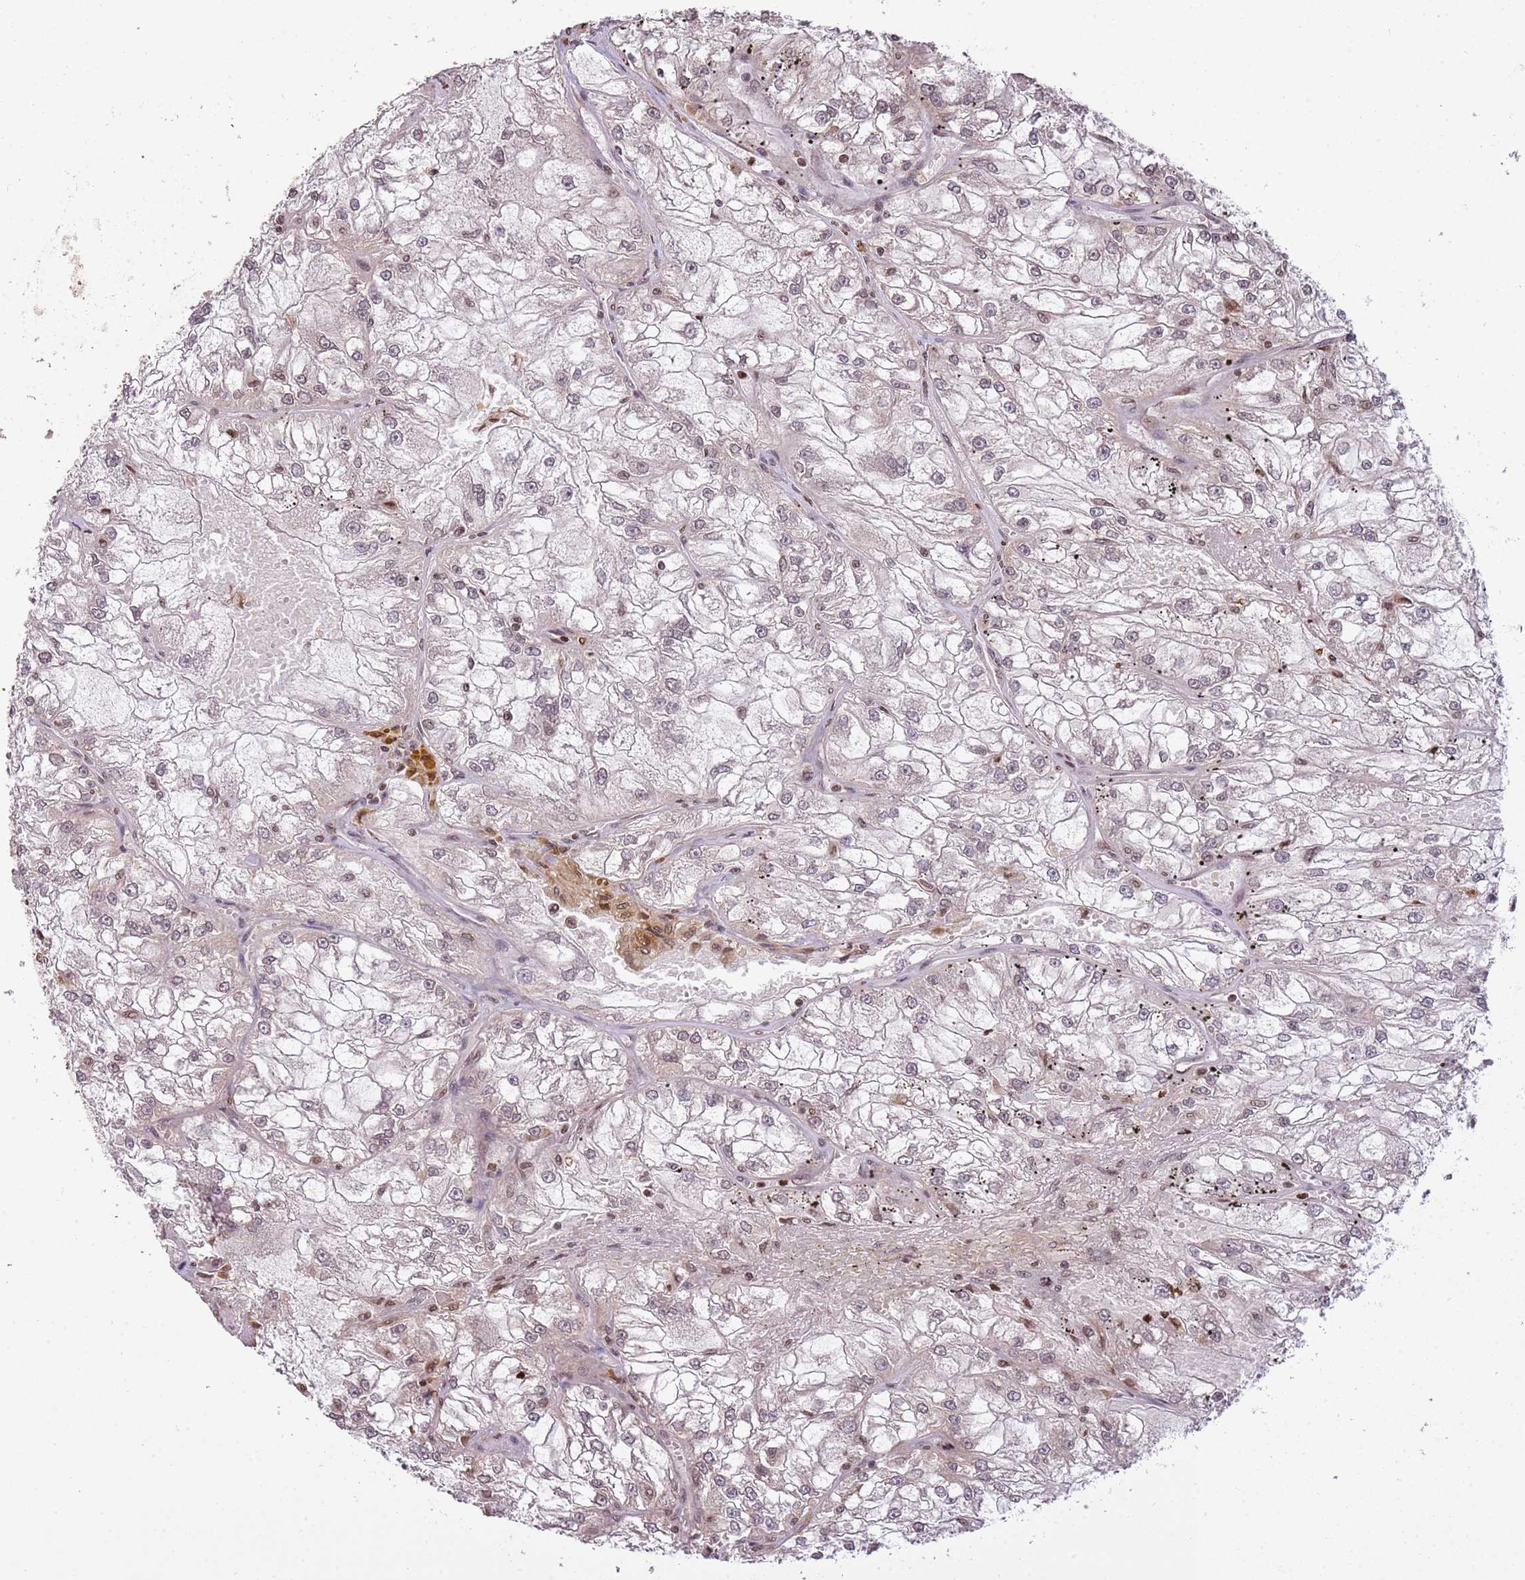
{"staining": {"intensity": "negative", "quantity": "none", "location": "none"}, "tissue": "renal cancer", "cell_type": "Tumor cells", "image_type": "cancer", "snomed": [{"axis": "morphology", "description": "Adenocarcinoma, NOS"}, {"axis": "topography", "description": "Kidney"}], "caption": "Tumor cells show no significant expression in renal cancer (adenocarcinoma).", "gene": "SAMSN1", "patient": {"sex": "female", "age": 72}}